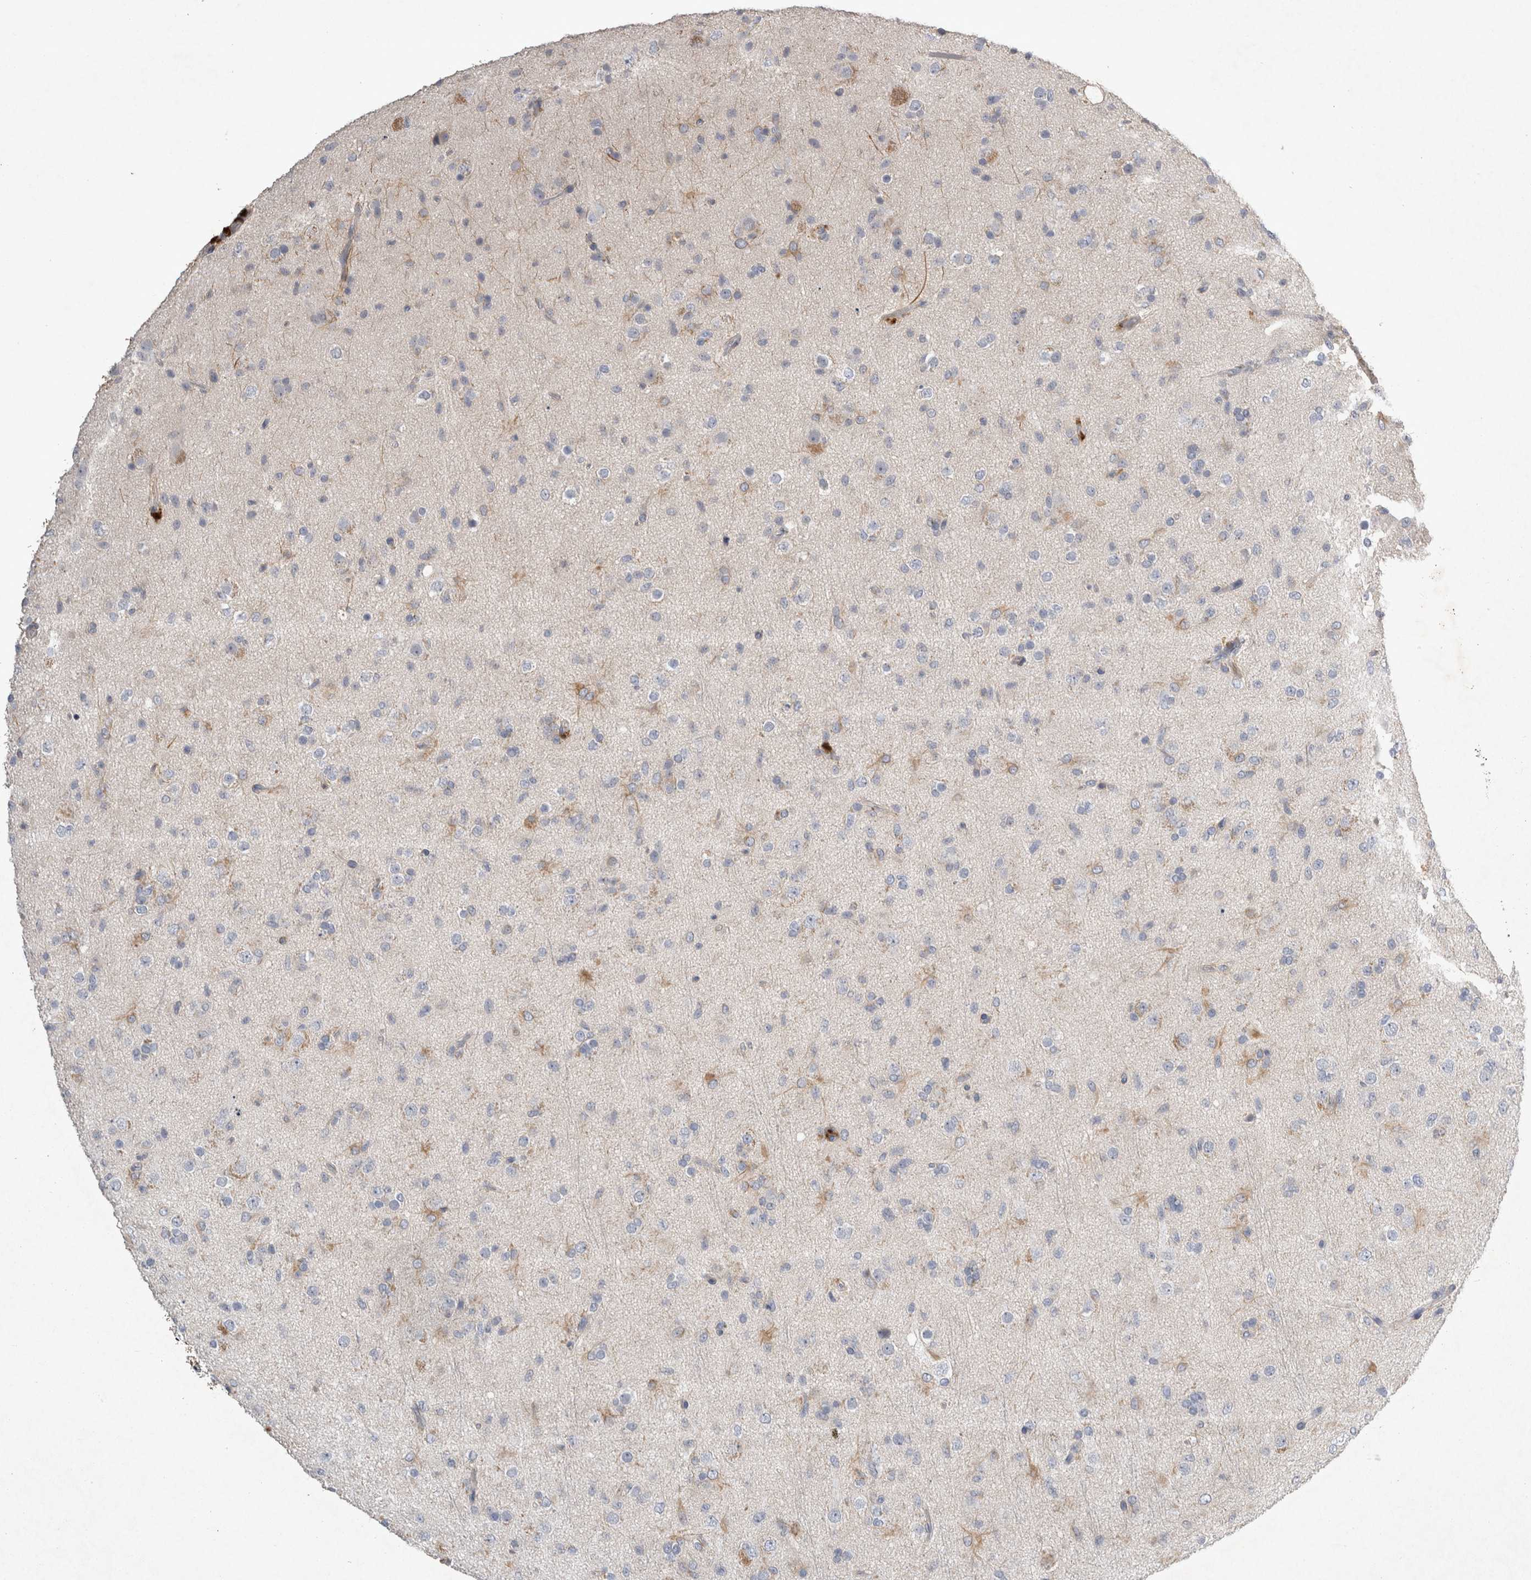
{"staining": {"intensity": "negative", "quantity": "none", "location": "none"}, "tissue": "glioma", "cell_type": "Tumor cells", "image_type": "cancer", "snomed": [{"axis": "morphology", "description": "Glioma, malignant, Low grade"}, {"axis": "topography", "description": "Brain"}], "caption": "Immunohistochemical staining of human glioma shows no significant positivity in tumor cells.", "gene": "SLC22A11", "patient": {"sex": "male", "age": 65}}